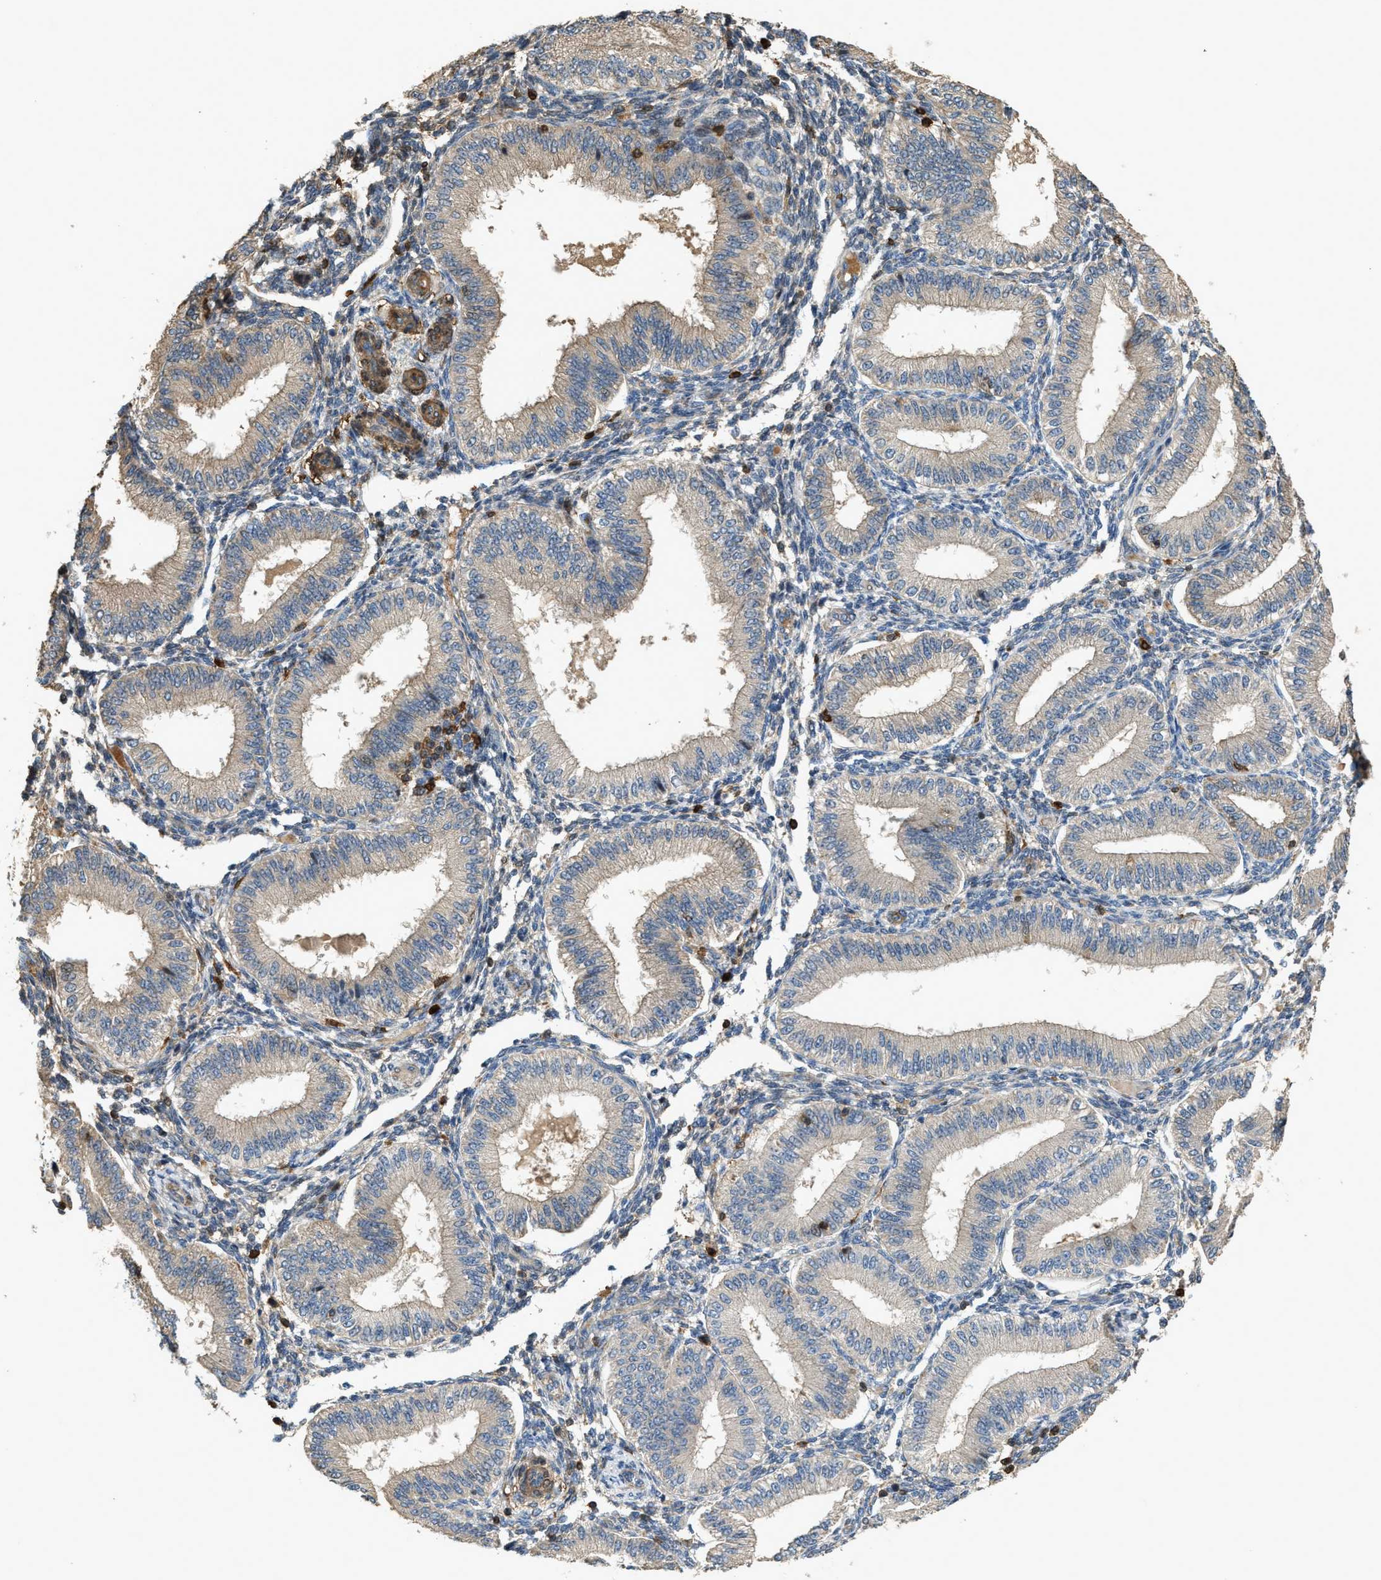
{"staining": {"intensity": "weak", "quantity": "<25%", "location": "cytoplasmic/membranous"}, "tissue": "endometrium", "cell_type": "Cells in endometrial stroma", "image_type": "normal", "snomed": [{"axis": "morphology", "description": "Normal tissue, NOS"}, {"axis": "topography", "description": "Endometrium"}], "caption": "Immunohistochemical staining of benign endometrium shows no significant staining in cells in endometrial stroma.", "gene": "SERPINB5", "patient": {"sex": "female", "age": 39}}